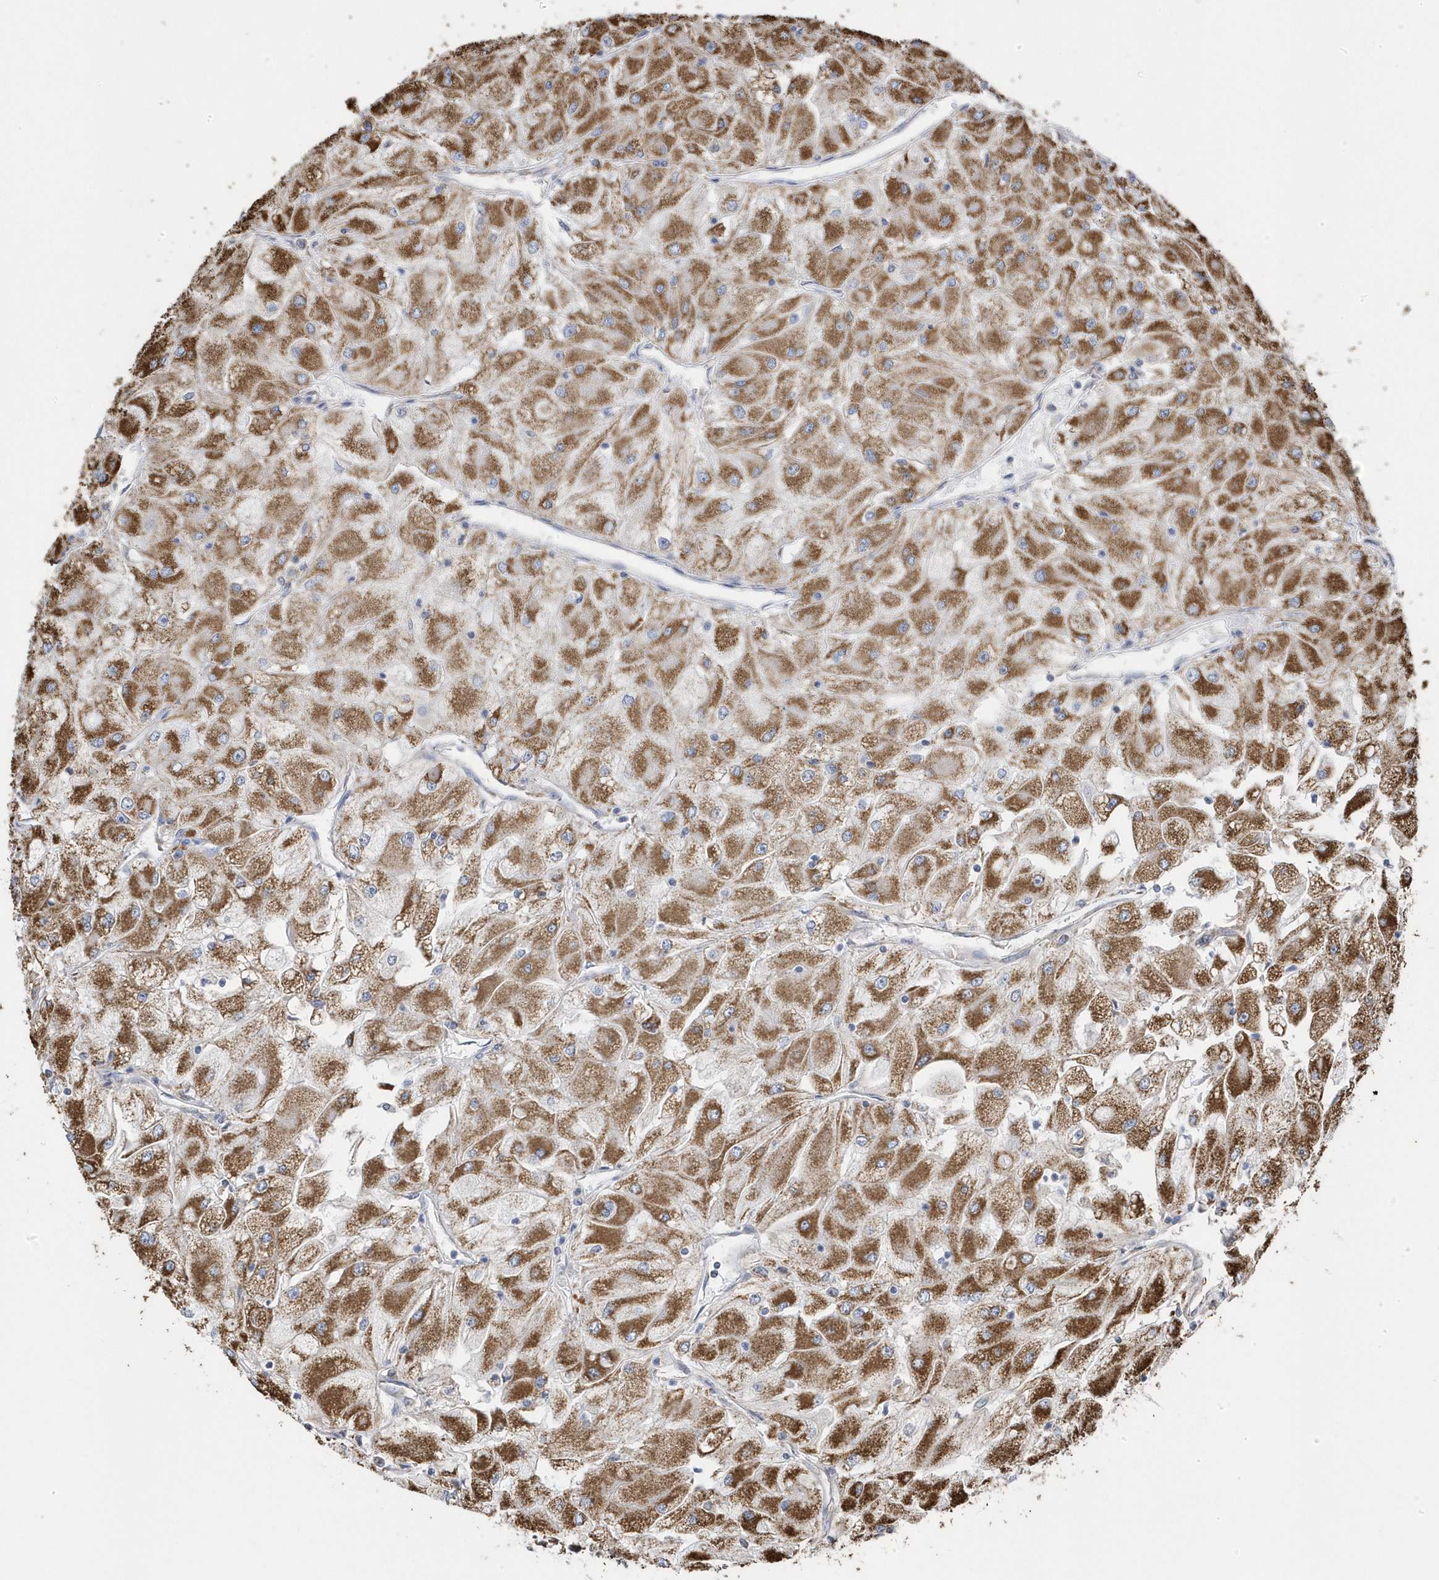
{"staining": {"intensity": "moderate", "quantity": ">75%", "location": "cytoplasmic/membranous"}, "tissue": "renal cancer", "cell_type": "Tumor cells", "image_type": "cancer", "snomed": [{"axis": "morphology", "description": "Adenocarcinoma, NOS"}, {"axis": "topography", "description": "Kidney"}], "caption": "DAB (3,3'-diaminobenzidine) immunohistochemical staining of human renal cancer displays moderate cytoplasmic/membranous protein staining in about >75% of tumor cells.", "gene": "GTPBP8", "patient": {"sex": "male", "age": 80}}